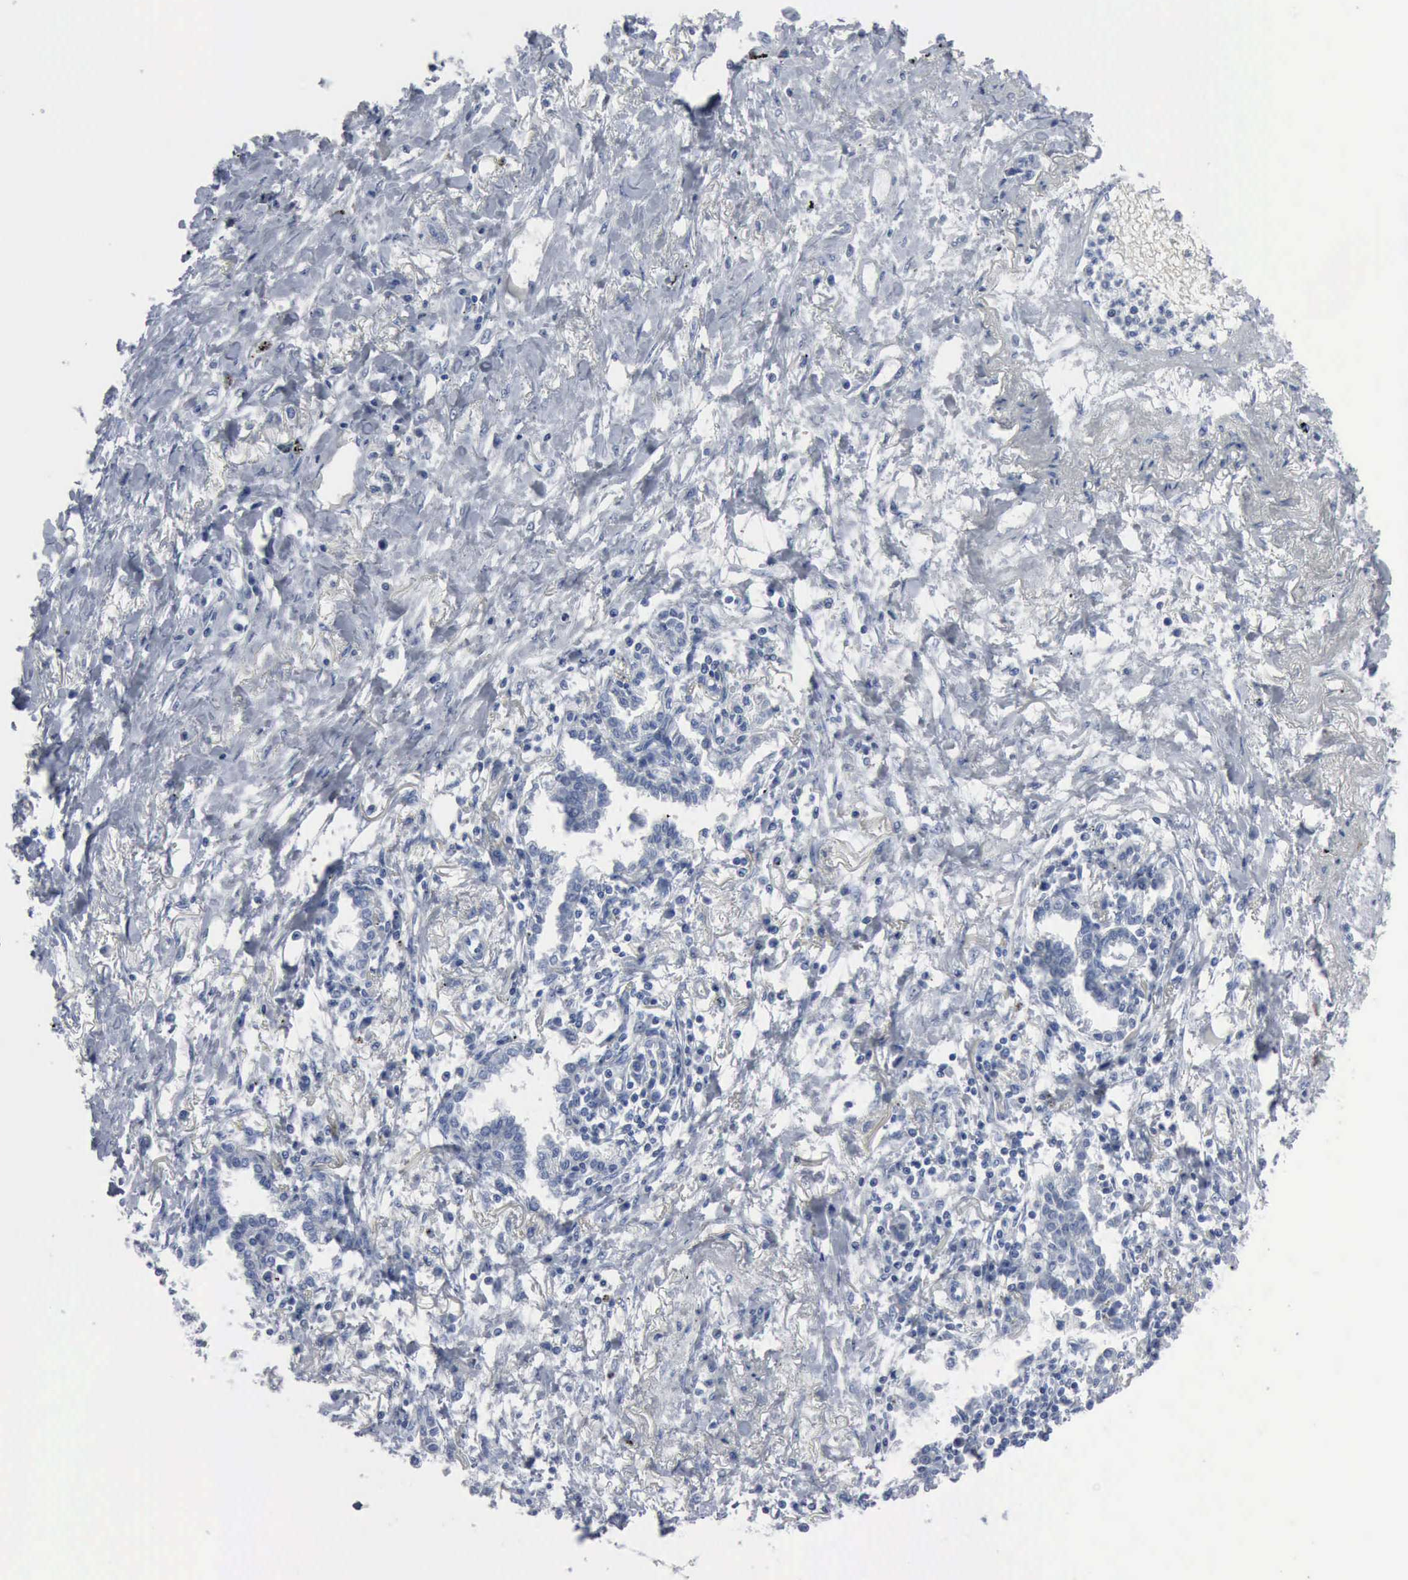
{"staining": {"intensity": "negative", "quantity": "none", "location": "none"}, "tissue": "lung cancer", "cell_type": "Tumor cells", "image_type": "cancer", "snomed": [{"axis": "morphology", "description": "Adenocarcinoma, NOS"}, {"axis": "topography", "description": "Lung"}], "caption": "Micrograph shows no protein staining in tumor cells of adenocarcinoma (lung) tissue.", "gene": "DMD", "patient": {"sex": "male", "age": 60}}